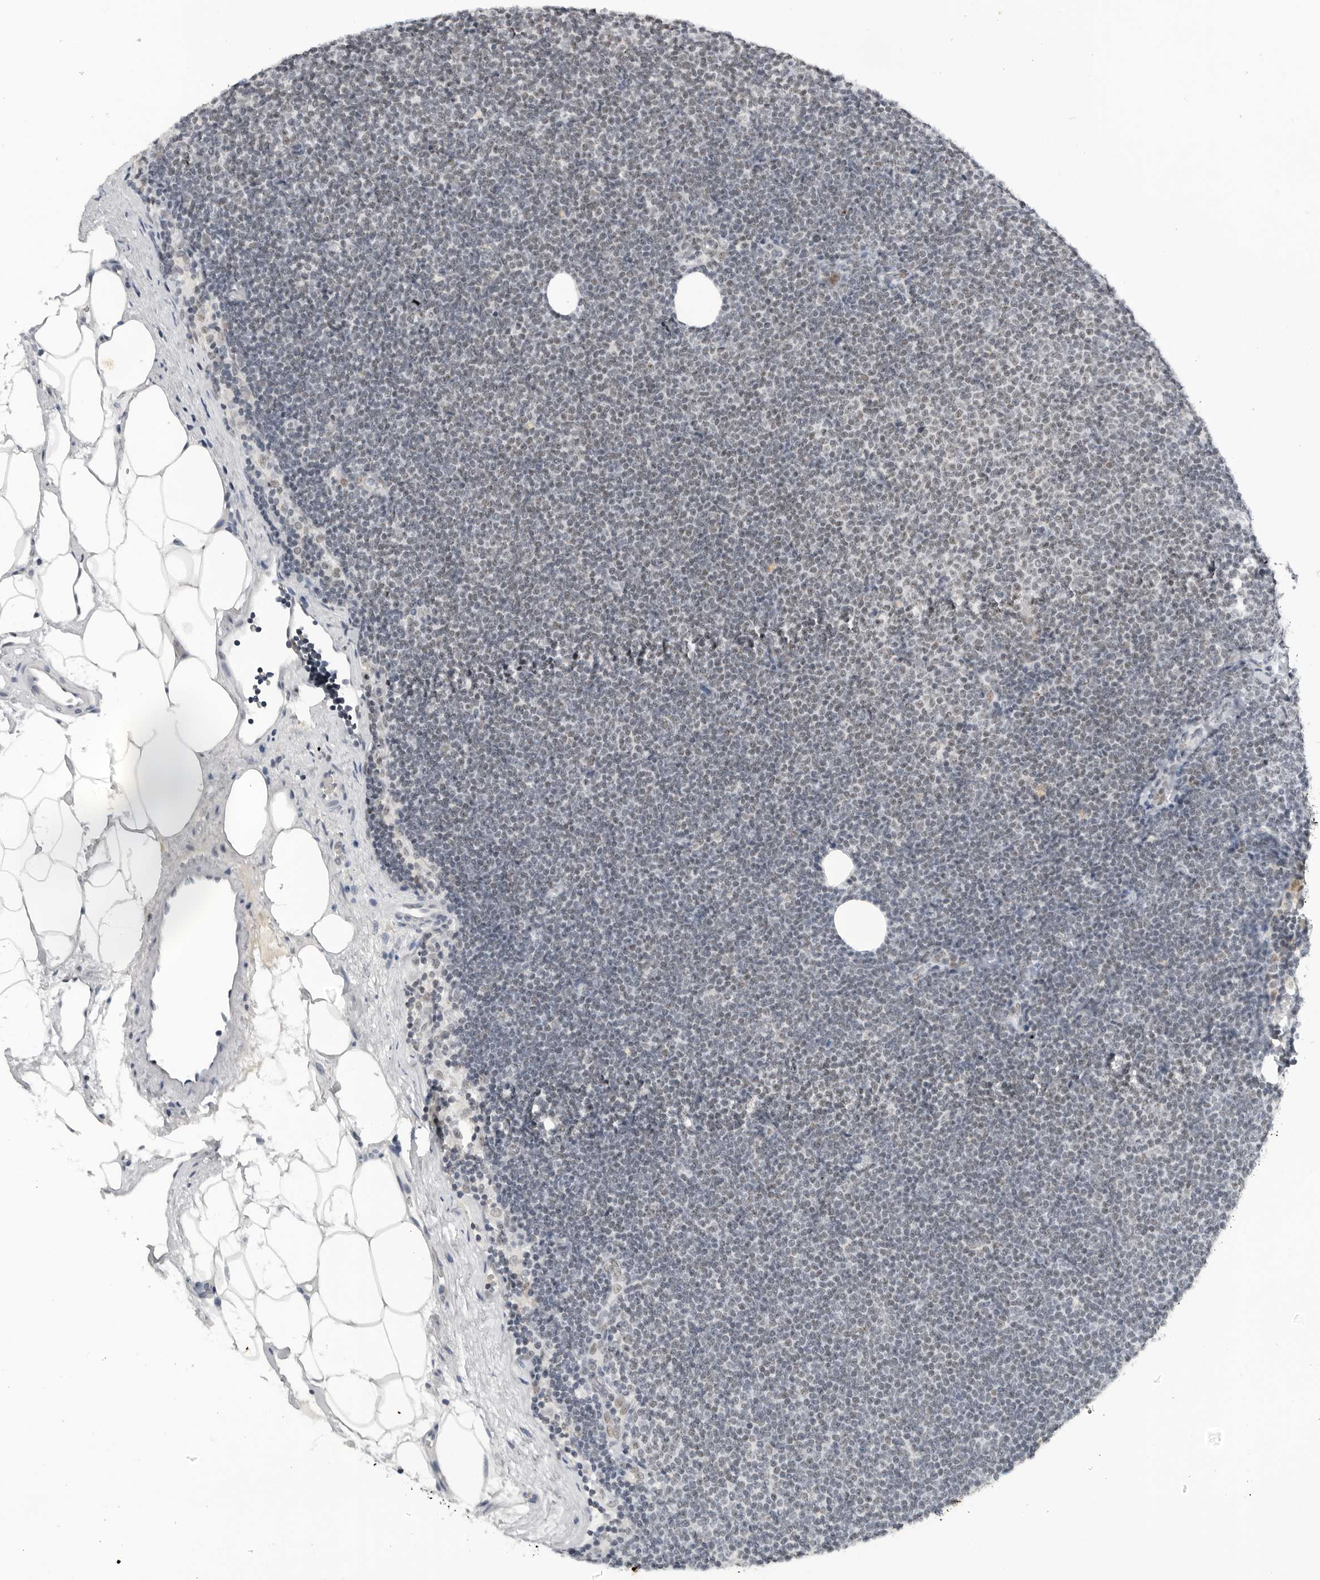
{"staining": {"intensity": "negative", "quantity": "none", "location": "none"}, "tissue": "lymphoma", "cell_type": "Tumor cells", "image_type": "cancer", "snomed": [{"axis": "morphology", "description": "Malignant lymphoma, non-Hodgkin's type, Low grade"}, {"axis": "topography", "description": "Lymph node"}], "caption": "Immunohistochemical staining of lymphoma reveals no significant expression in tumor cells. (Stains: DAB (3,3'-diaminobenzidine) immunohistochemistry with hematoxylin counter stain, Microscopy: brightfield microscopy at high magnification).", "gene": "WRAP53", "patient": {"sex": "female", "age": 53}}